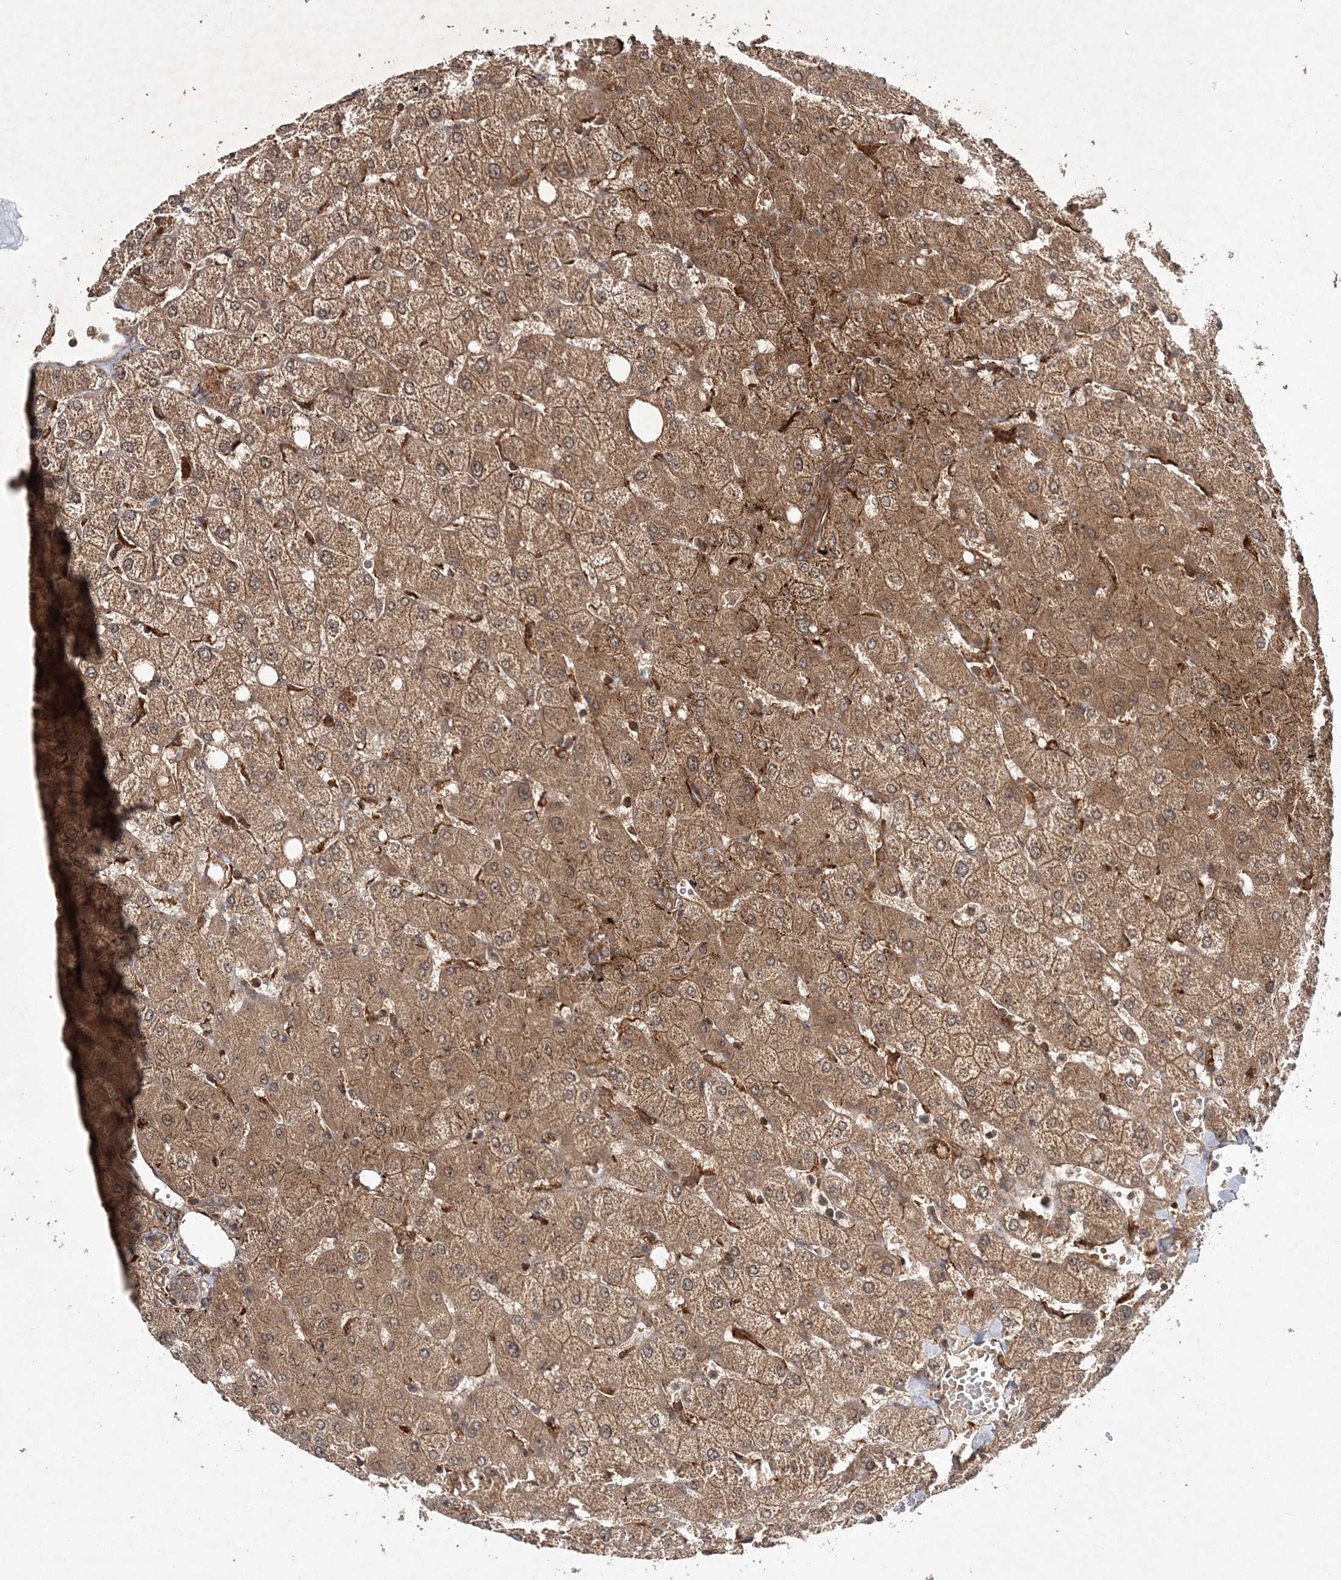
{"staining": {"intensity": "moderate", "quantity": ">75%", "location": "cytoplasmic/membranous"}, "tissue": "liver", "cell_type": "Cholangiocytes", "image_type": "normal", "snomed": [{"axis": "morphology", "description": "Normal tissue, NOS"}, {"axis": "topography", "description": "Liver"}], "caption": "The photomicrograph reveals a brown stain indicating the presence of a protein in the cytoplasmic/membranous of cholangiocytes in liver.", "gene": "TMEM9B", "patient": {"sex": "female", "age": 54}}